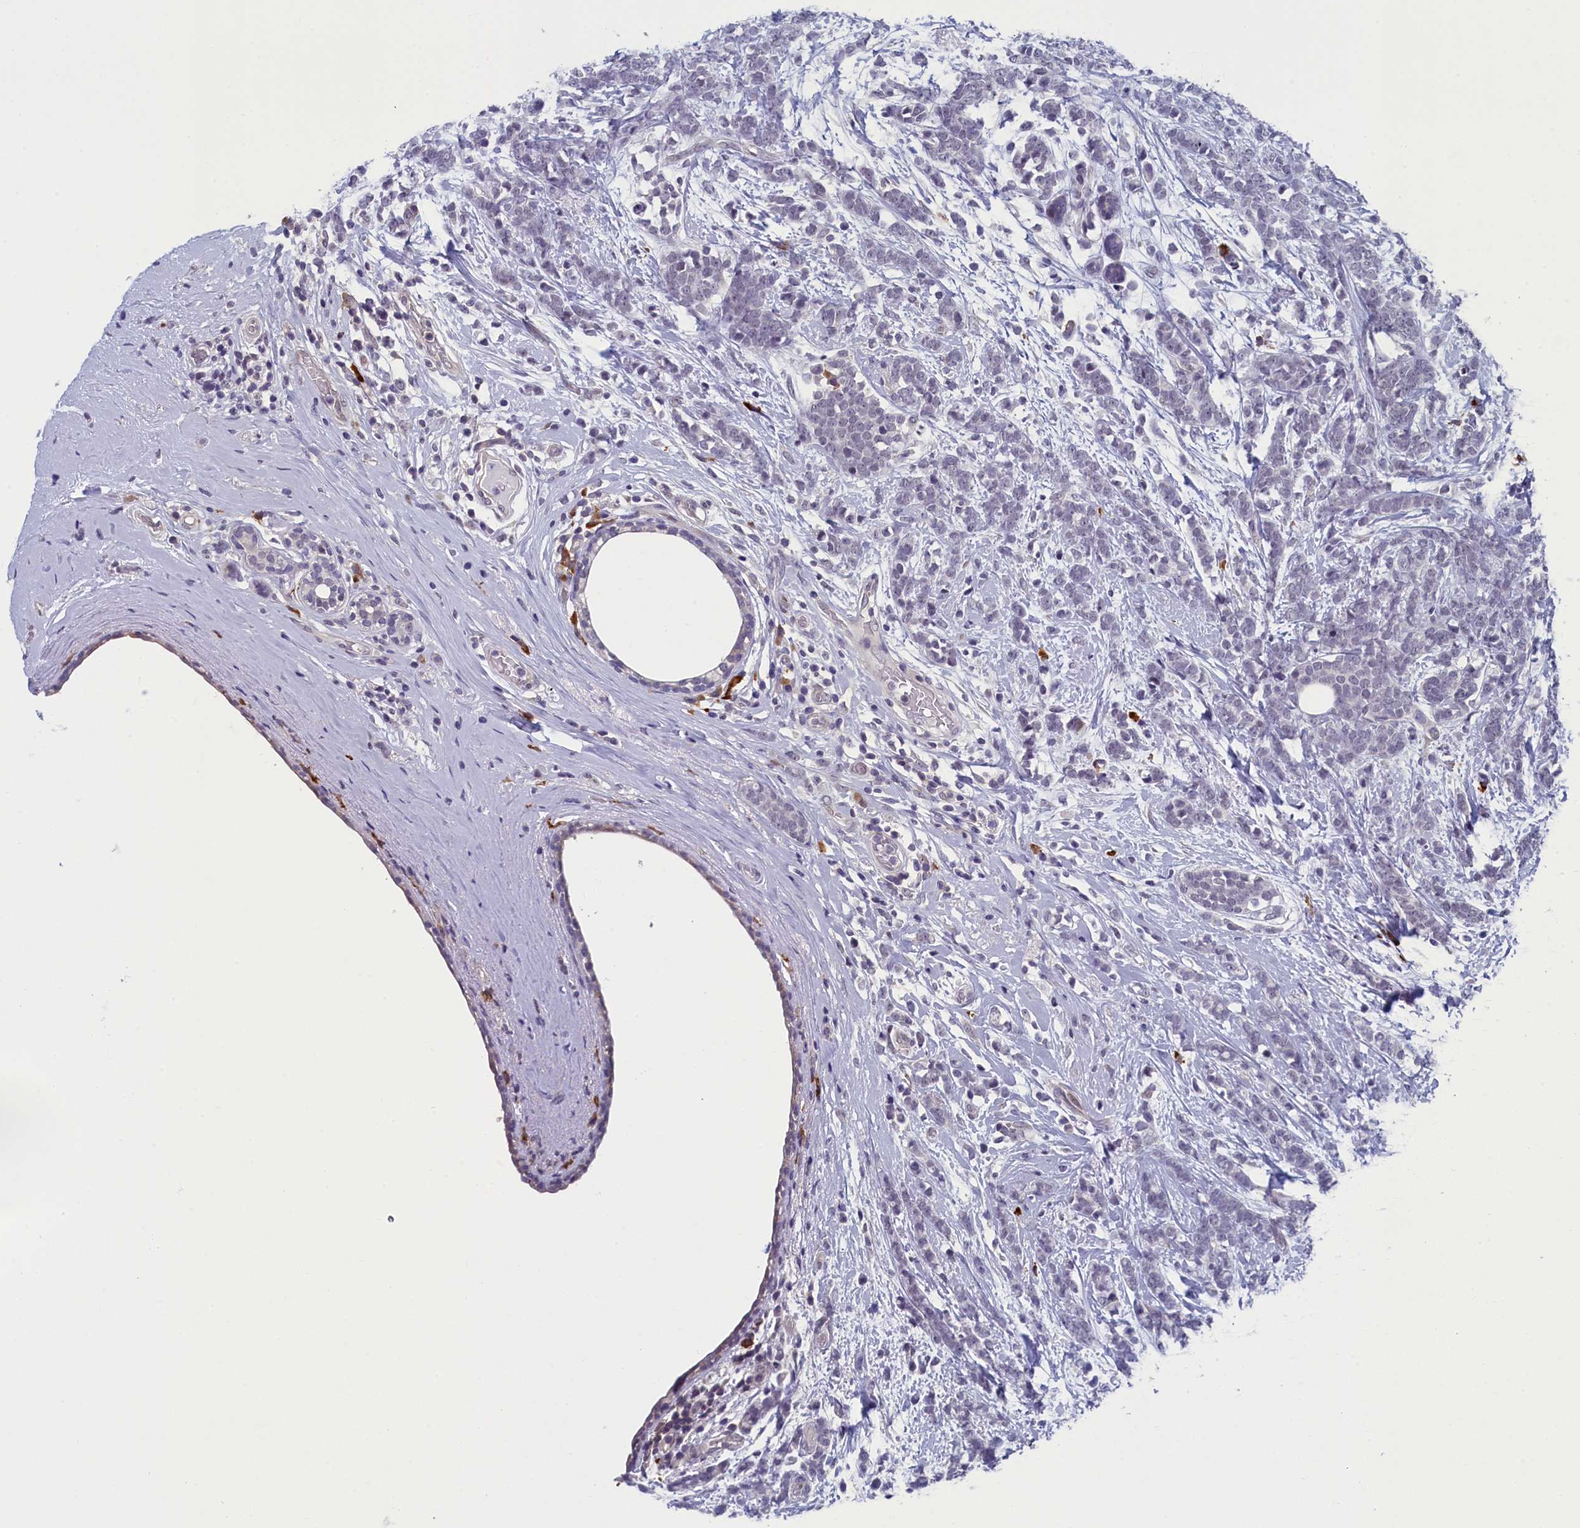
{"staining": {"intensity": "negative", "quantity": "none", "location": "none"}, "tissue": "breast cancer", "cell_type": "Tumor cells", "image_type": "cancer", "snomed": [{"axis": "morphology", "description": "Lobular carcinoma"}, {"axis": "topography", "description": "Breast"}], "caption": "This is an immunohistochemistry micrograph of human breast cancer (lobular carcinoma). There is no expression in tumor cells.", "gene": "CNEP1R1", "patient": {"sex": "female", "age": 58}}